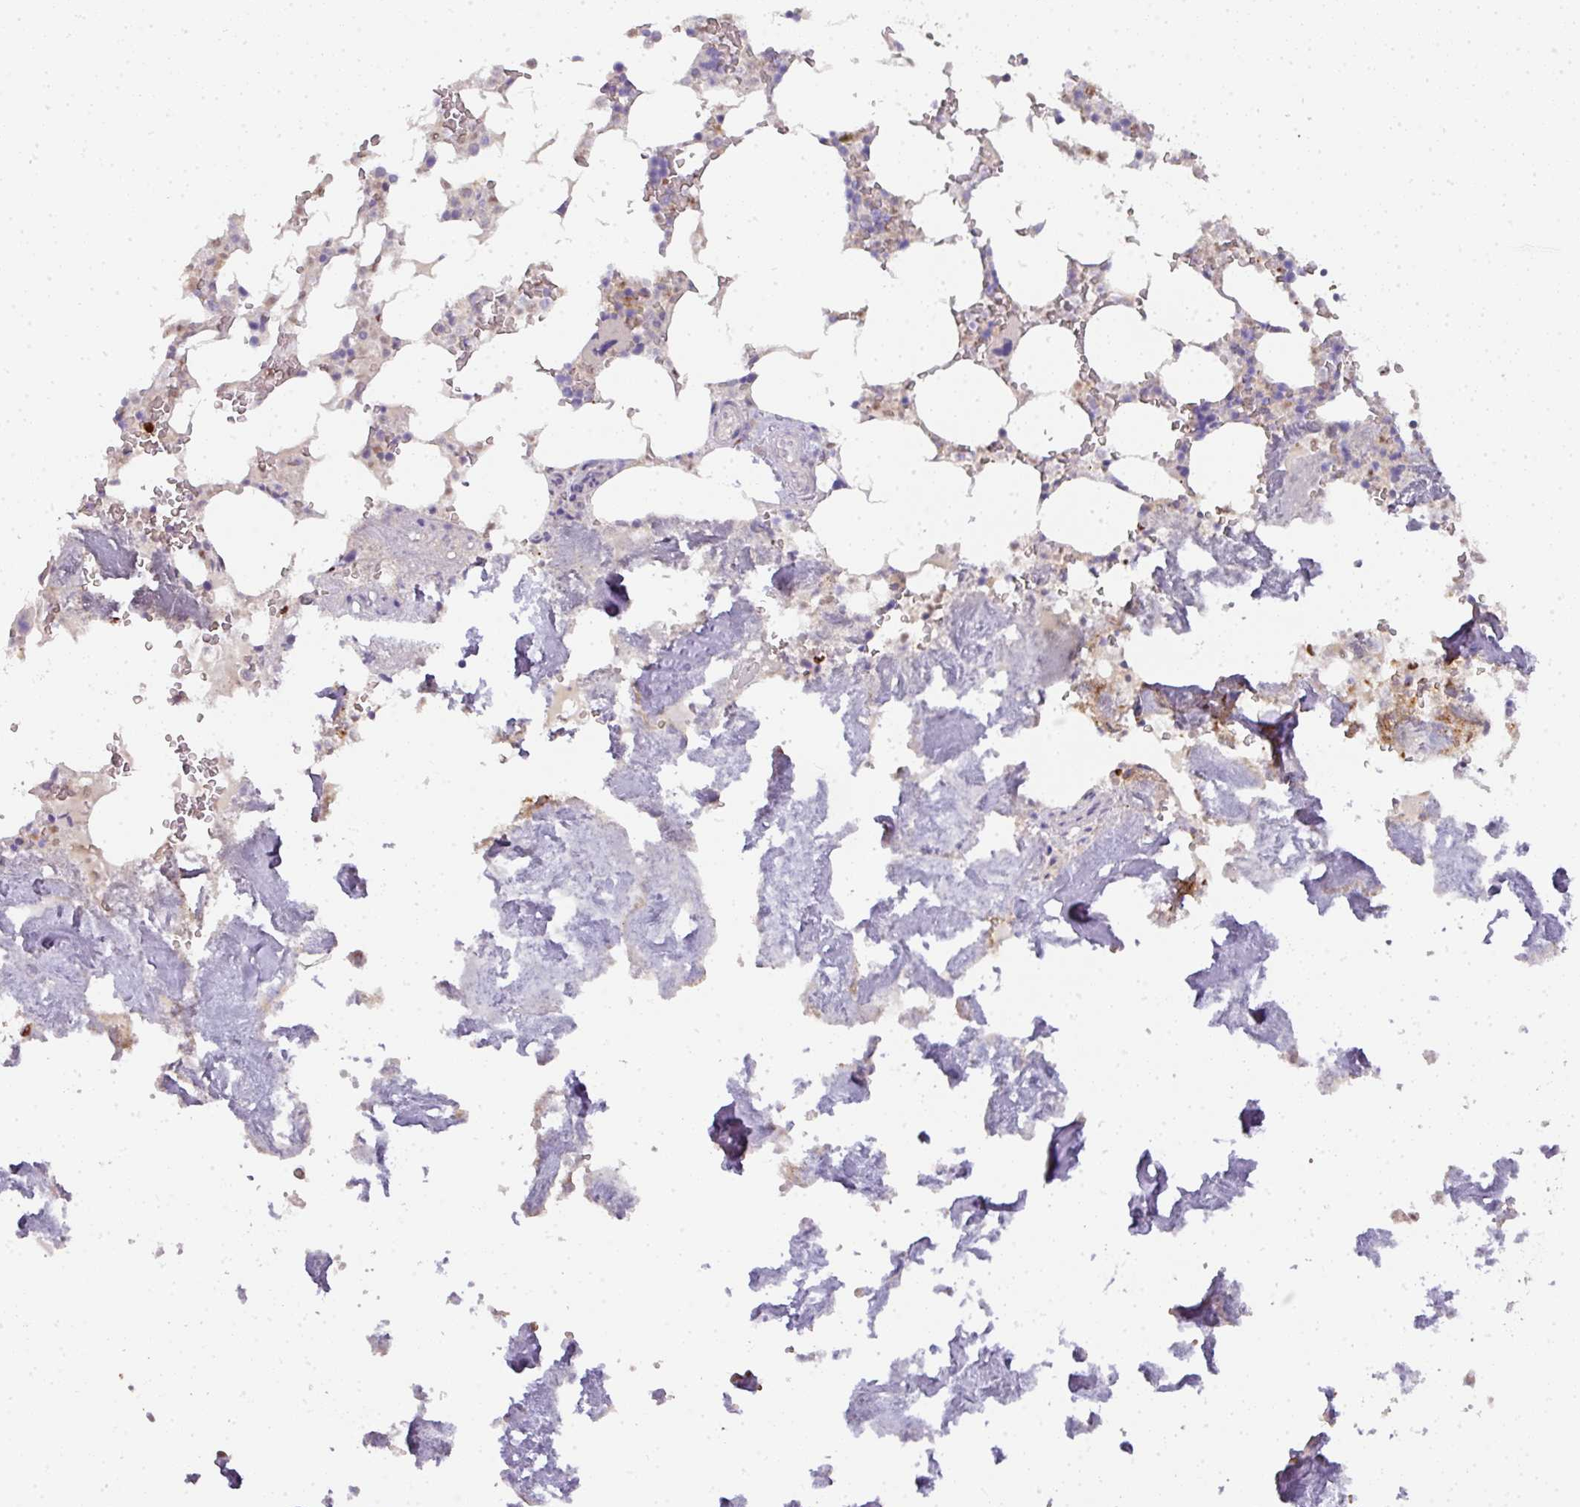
{"staining": {"intensity": "strong", "quantity": "25%-75%", "location": "cytoplasmic/membranous"}, "tissue": "bone marrow", "cell_type": "Hematopoietic cells", "image_type": "normal", "snomed": [{"axis": "morphology", "description": "Normal tissue, NOS"}, {"axis": "topography", "description": "Bone marrow"}], "caption": "Immunohistochemical staining of benign human bone marrow exhibits strong cytoplasmic/membranous protein expression in about 25%-75% of hematopoietic cells.", "gene": "HHEX", "patient": {"sex": "male", "age": 64}}